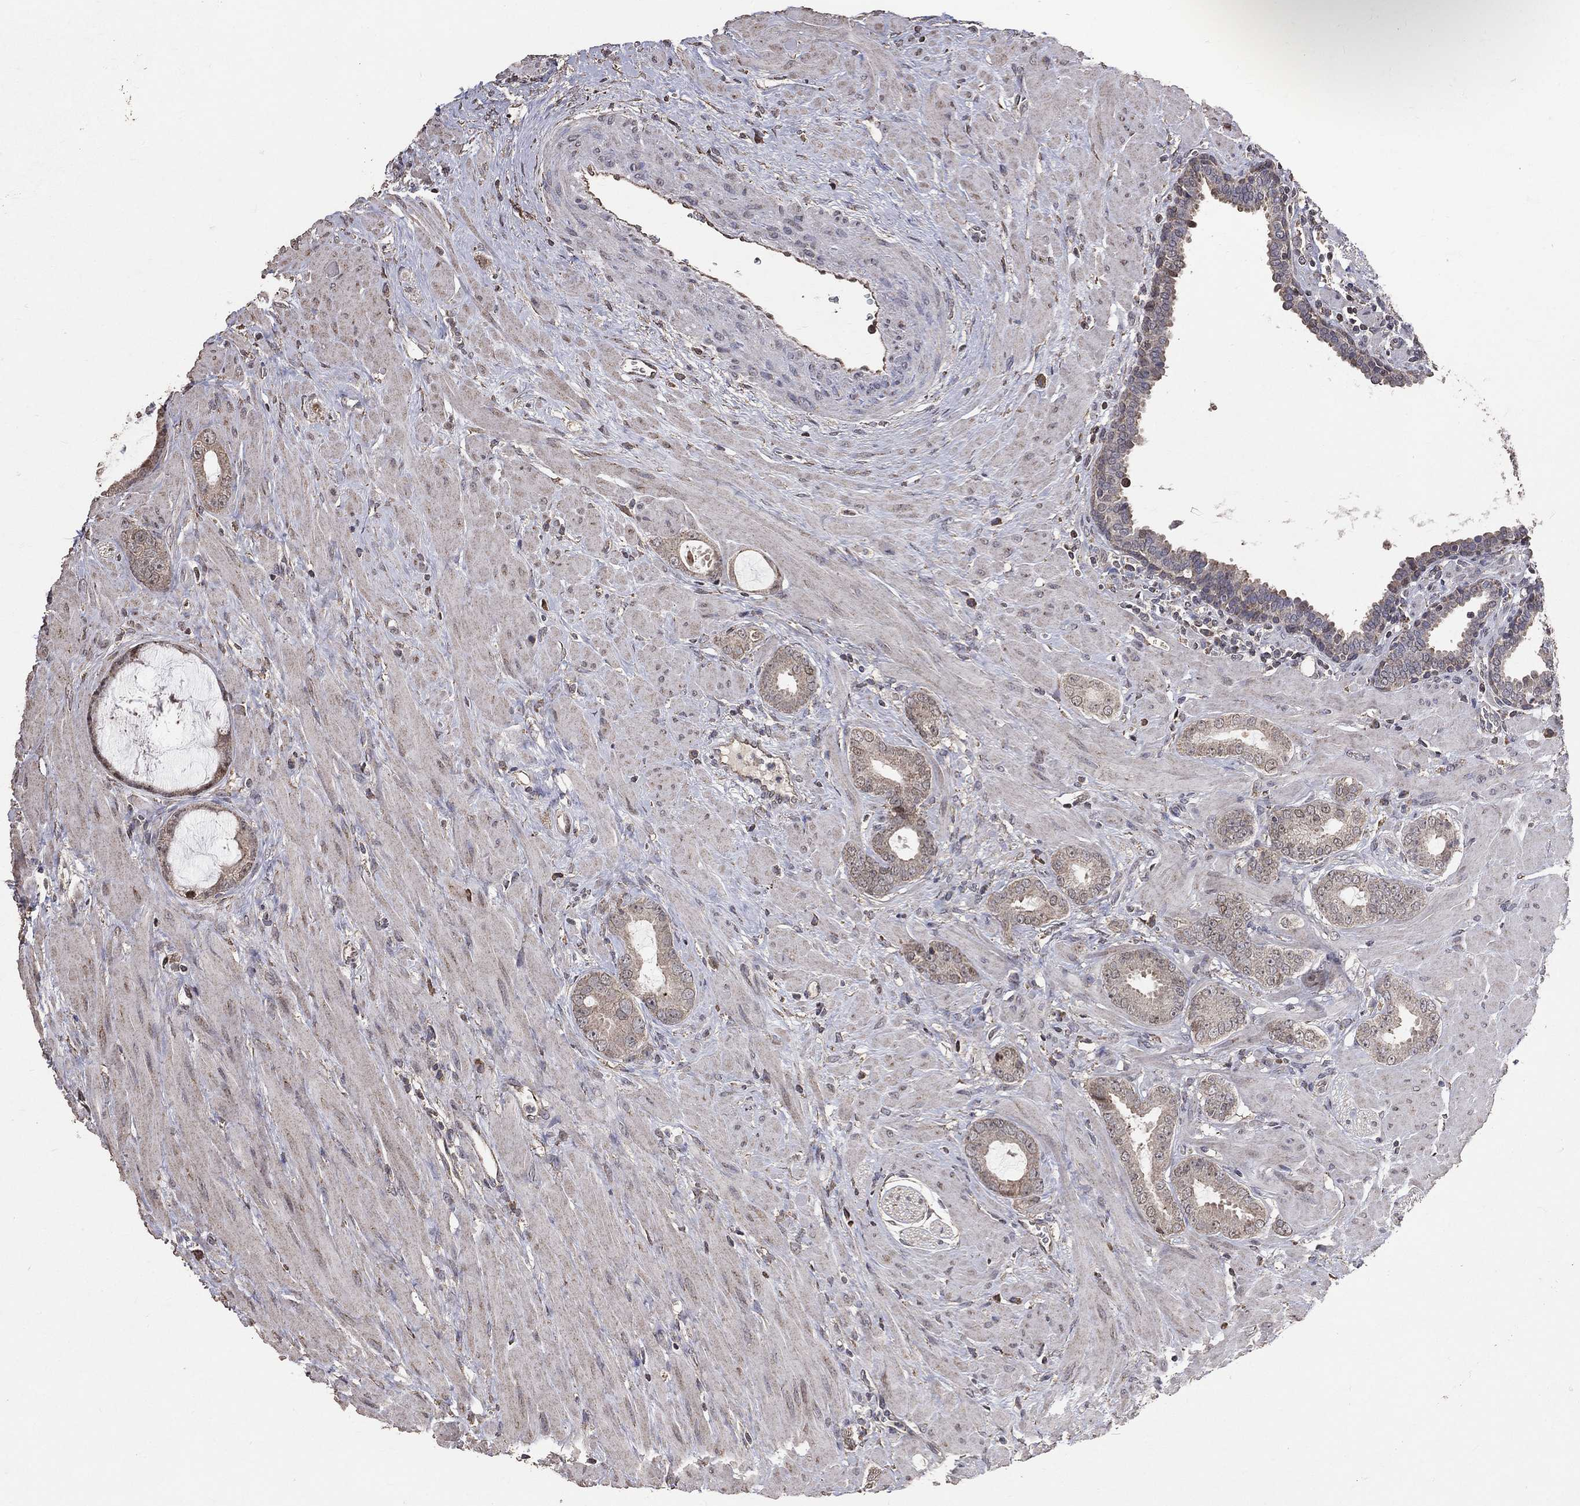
{"staining": {"intensity": "weak", "quantity": "25%-75%", "location": "cytoplasmic/membranous"}, "tissue": "prostate cancer", "cell_type": "Tumor cells", "image_type": "cancer", "snomed": [{"axis": "morphology", "description": "Adenocarcinoma, Low grade"}, {"axis": "topography", "description": "Prostate"}], "caption": "About 25%-75% of tumor cells in prostate cancer (low-grade adenocarcinoma) exhibit weak cytoplasmic/membranous protein positivity as visualized by brown immunohistochemical staining.", "gene": "LY6K", "patient": {"sex": "male", "age": 68}}